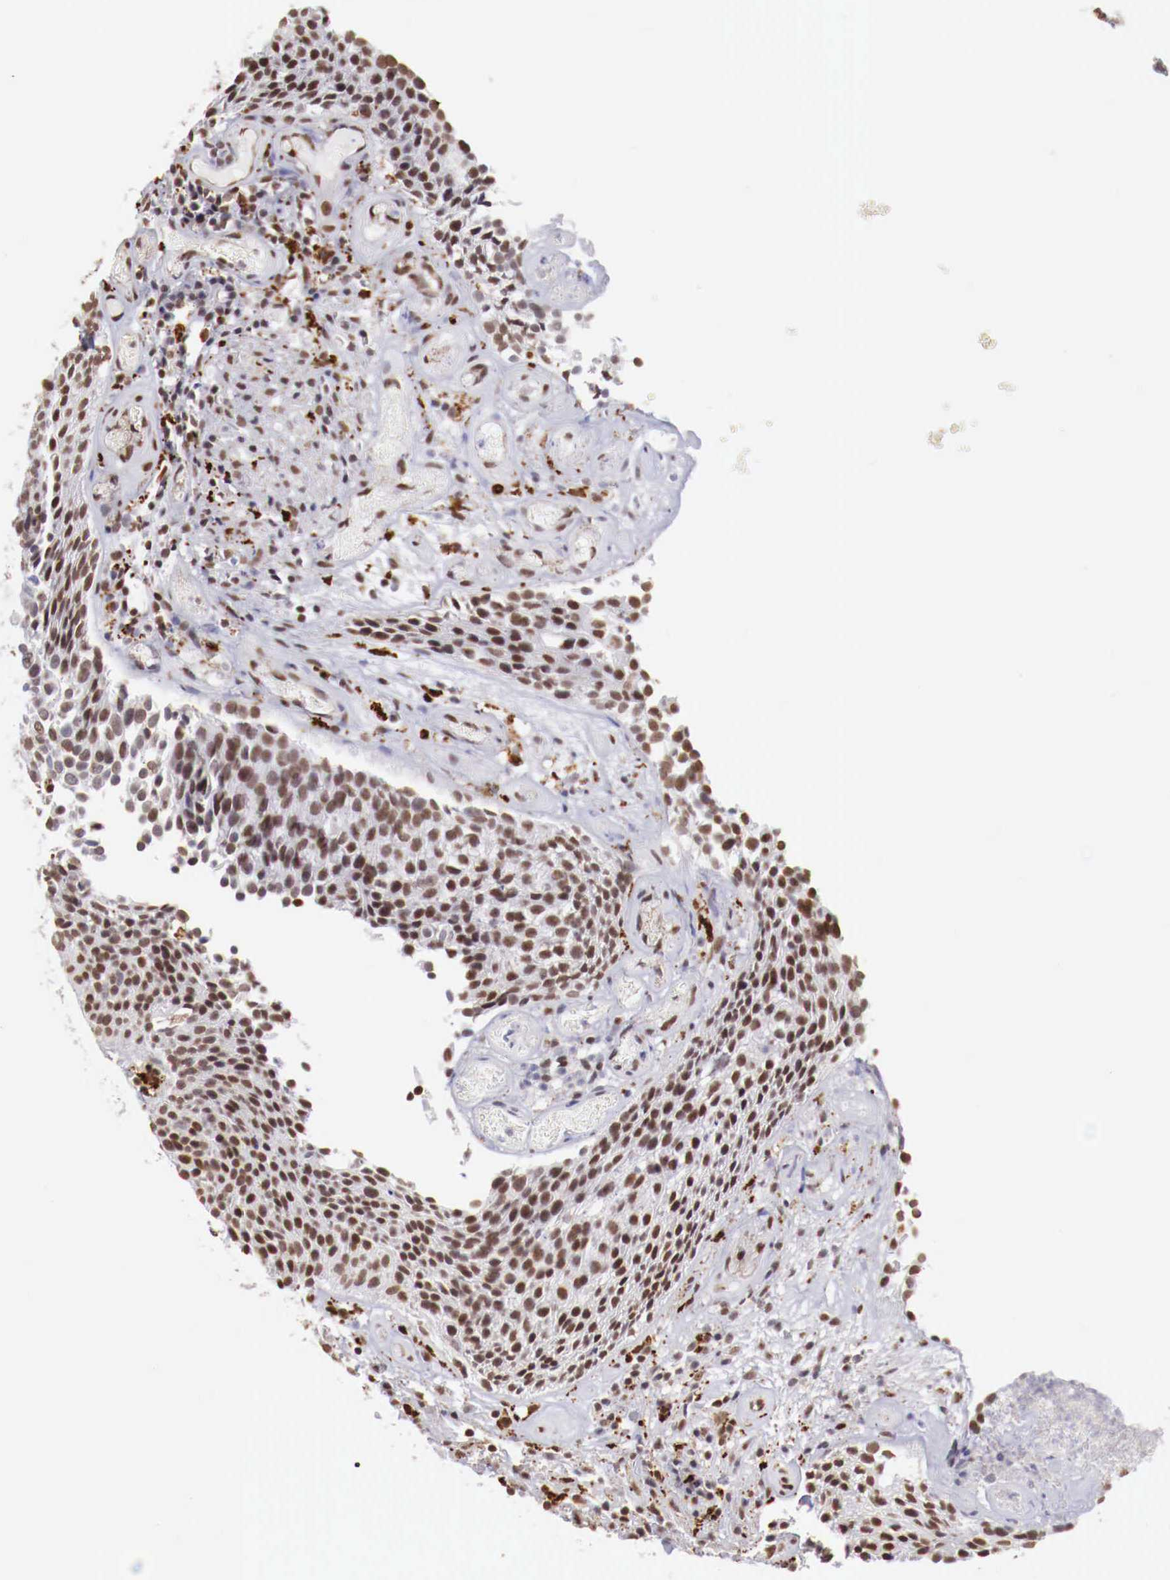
{"staining": {"intensity": "moderate", "quantity": ">75%", "location": "nuclear"}, "tissue": "urothelial cancer", "cell_type": "Tumor cells", "image_type": "cancer", "snomed": [{"axis": "morphology", "description": "Urothelial carcinoma, Low grade"}, {"axis": "topography", "description": "Urinary bladder"}], "caption": "Immunohistochemical staining of urothelial carcinoma (low-grade) reveals medium levels of moderate nuclear protein positivity in about >75% of tumor cells.", "gene": "MAX", "patient": {"sex": "male", "age": 85}}